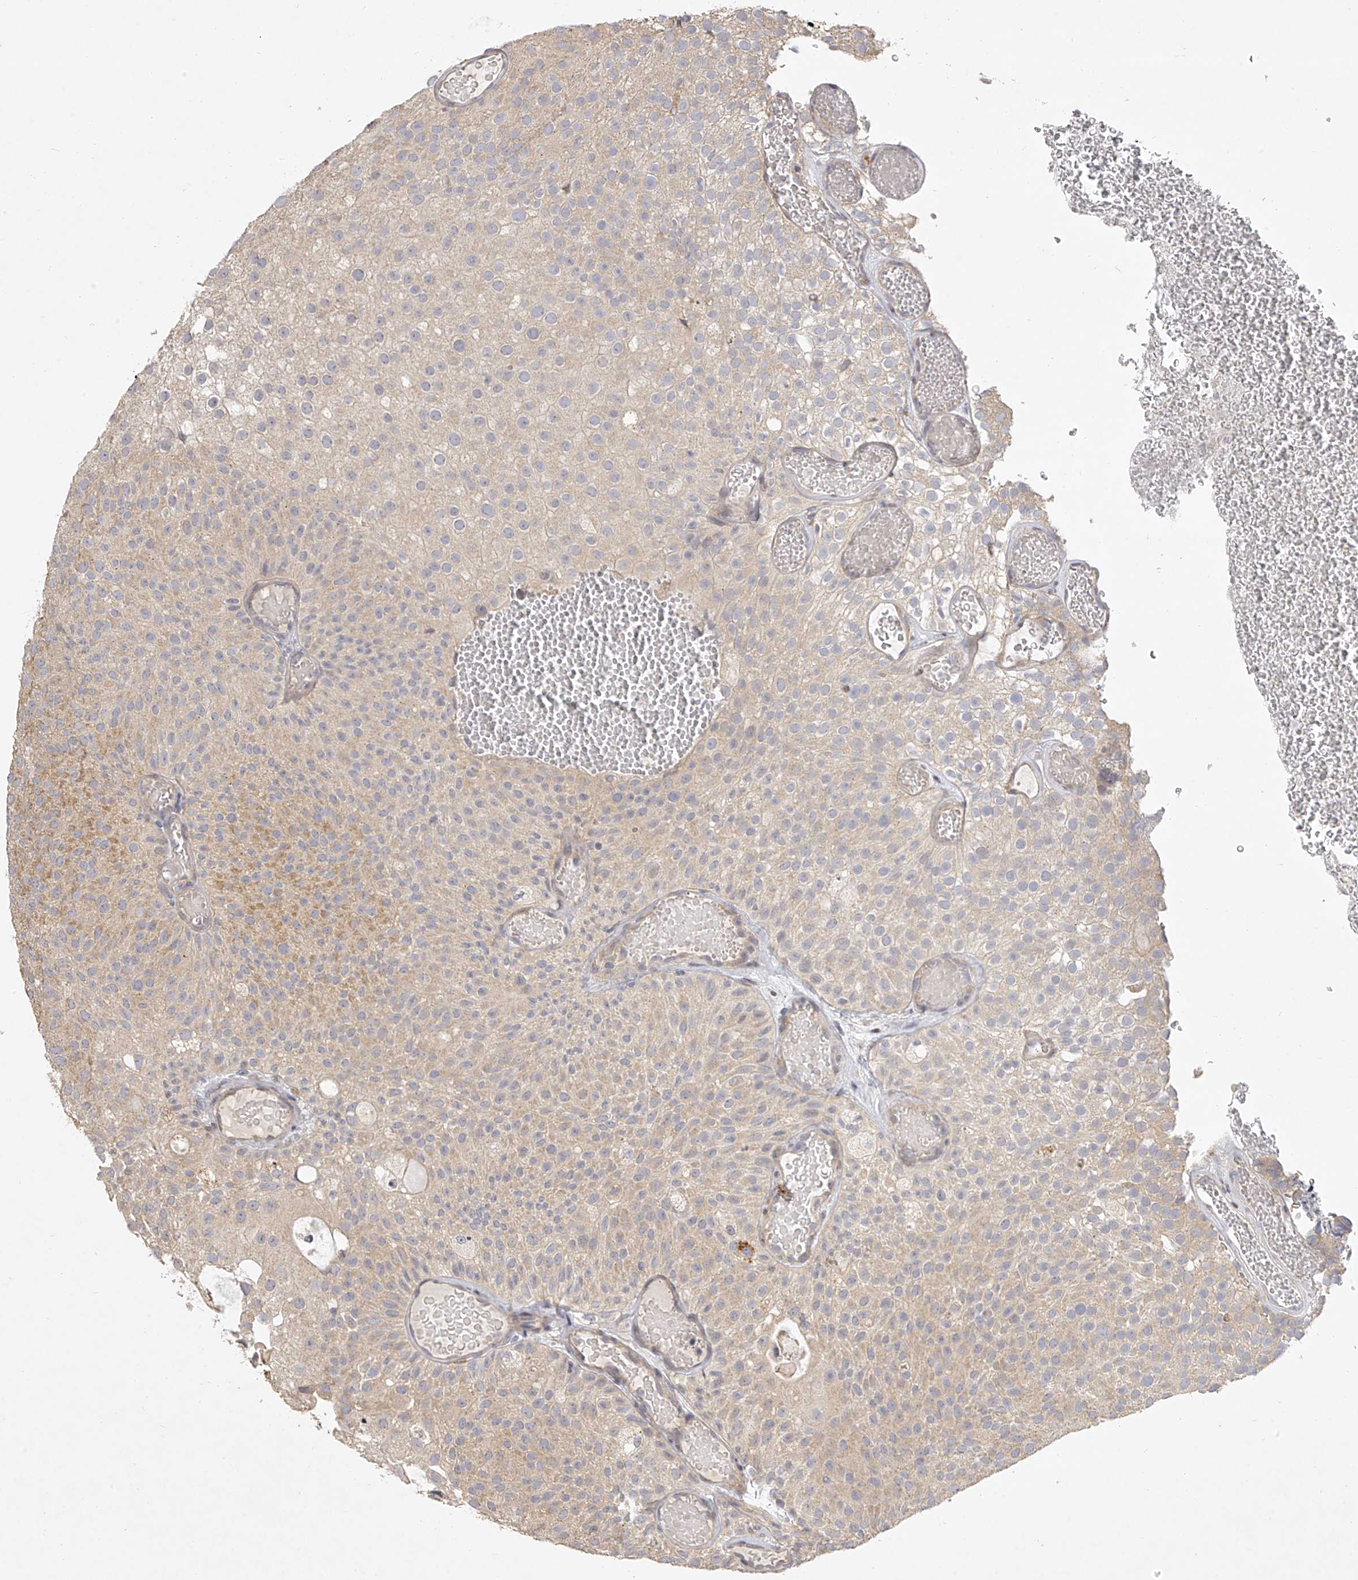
{"staining": {"intensity": "moderate", "quantity": "<25%", "location": "cytoplasmic/membranous"}, "tissue": "urothelial cancer", "cell_type": "Tumor cells", "image_type": "cancer", "snomed": [{"axis": "morphology", "description": "Urothelial carcinoma, Low grade"}, {"axis": "topography", "description": "Urinary bladder"}], "caption": "Immunohistochemistry (IHC) (DAB) staining of human urothelial carcinoma (low-grade) reveals moderate cytoplasmic/membranous protein positivity in about <25% of tumor cells. (DAB (3,3'-diaminobenzidine) IHC, brown staining for protein, blue staining for nuclei).", "gene": "DOCK9", "patient": {"sex": "male", "age": 78}}